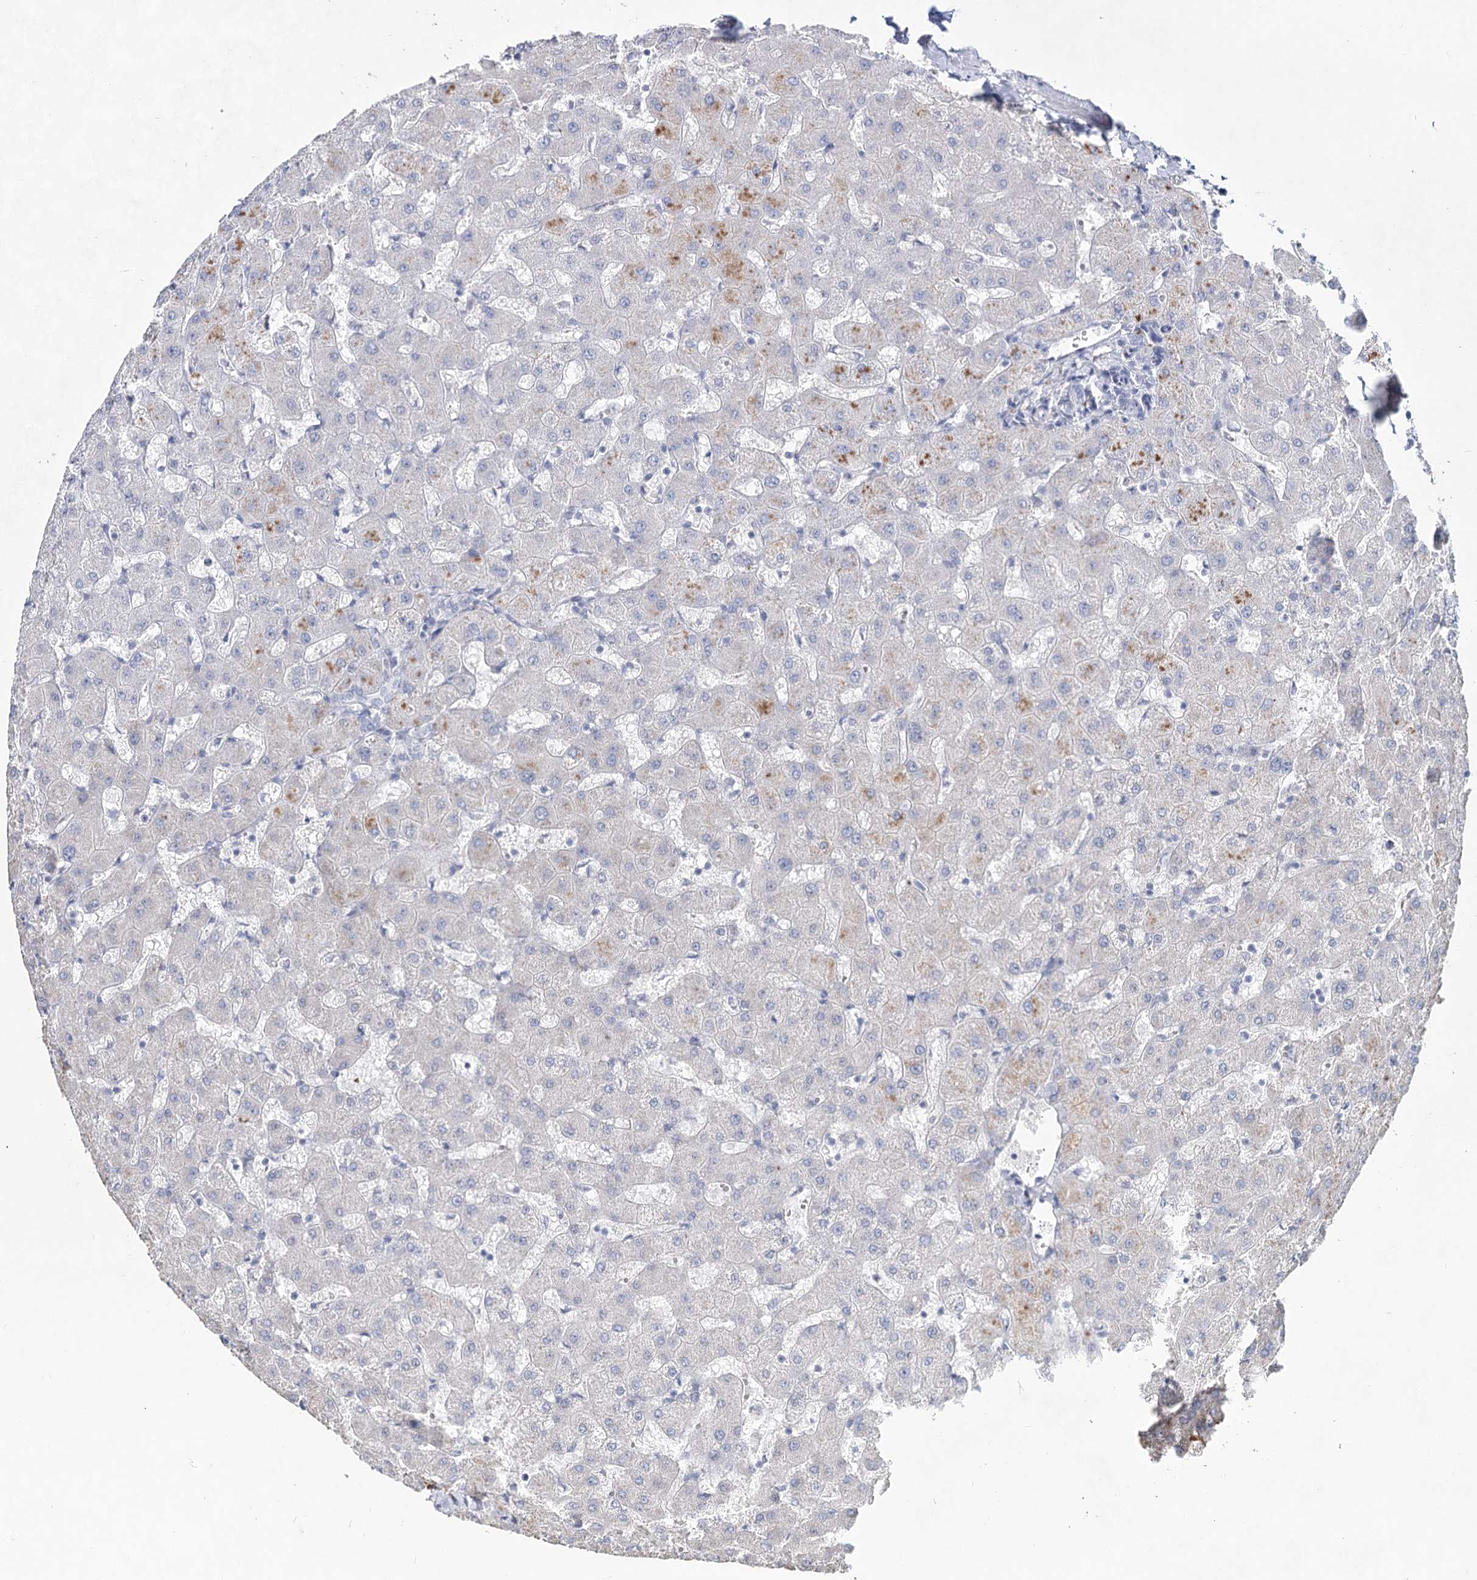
{"staining": {"intensity": "negative", "quantity": "none", "location": "none"}, "tissue": "liver", "cell_type": "Cholangiocytes", "image_type": "normal", "snomed": [{"axis": "morphology", "description": "Normal tissue, NOS"}, {"axis": "topography", "description": "Liver"}], "caption": "This photomicrograph is of benign liver stained with immunohistochemistry (IHC) to label a protein in brown with the nuclei are counter-stained blue. There is no expression in cholangiocytes. The staining is performed using DAB (3,3'-diaminobenzidine) brown chromogen with nuclei counter-stained in using hematoxylin.", "gene": "CCDC73", "patient": {"sex": "female", "age": 63}}